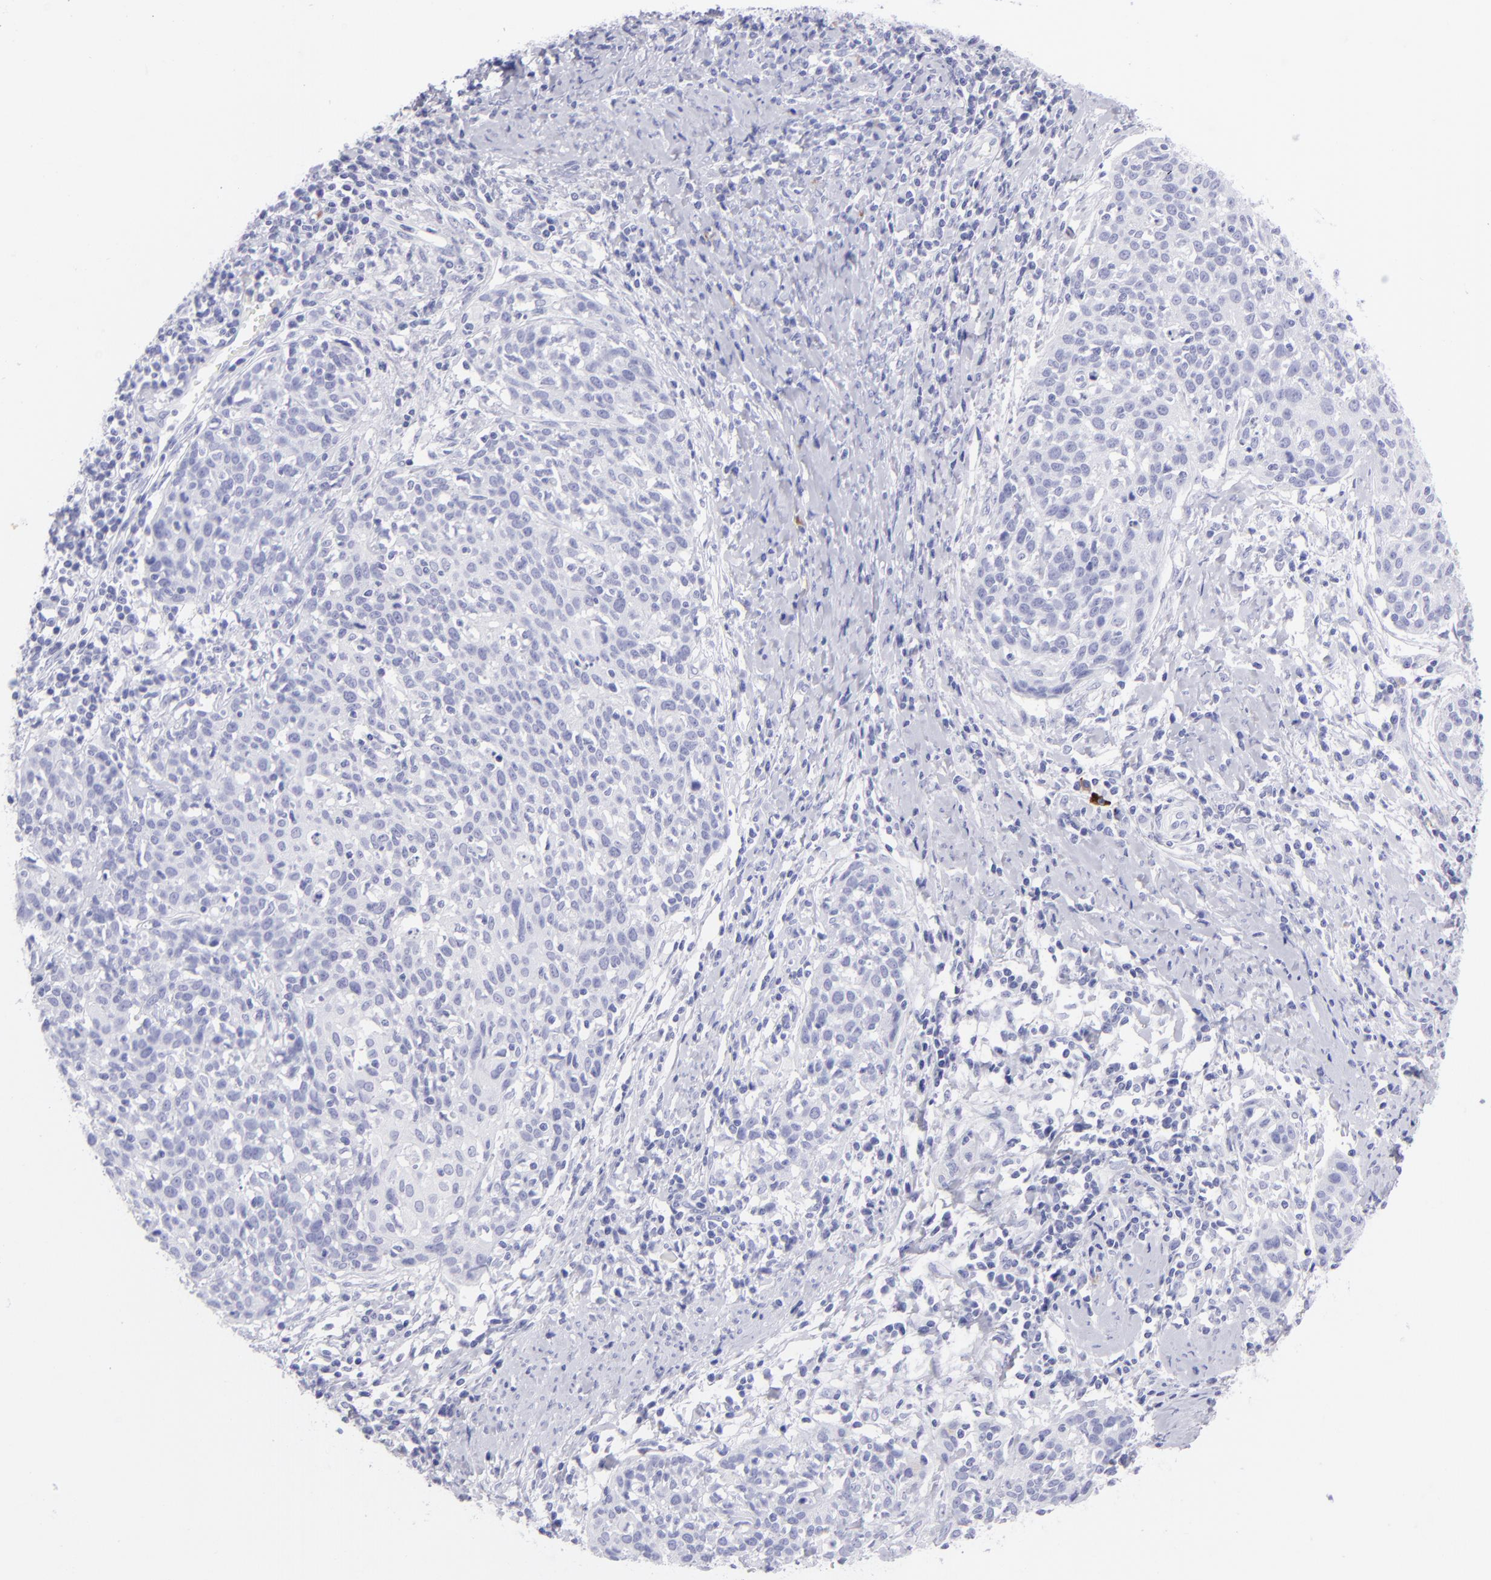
{"staining": {"intensity": "negative", "quantity": "none", "location": "none"}, "tissue": "cervical cancer", "cell_type": "Tumor cells", "image_type": "cancer", "snomed": [{"axis": "morphology", "description": "Squamous cell carcinoma, NOS"}, {"axis": "topography", "description": "Cervix"}], "caption": "Human cervical squamous cell carcinoma stained for a protein using immunohistochemistry (IHC) exhibits no staining in tumor cells.", "gene": "SLC1A2", "patient": {"sex": "female", "age": 38}}